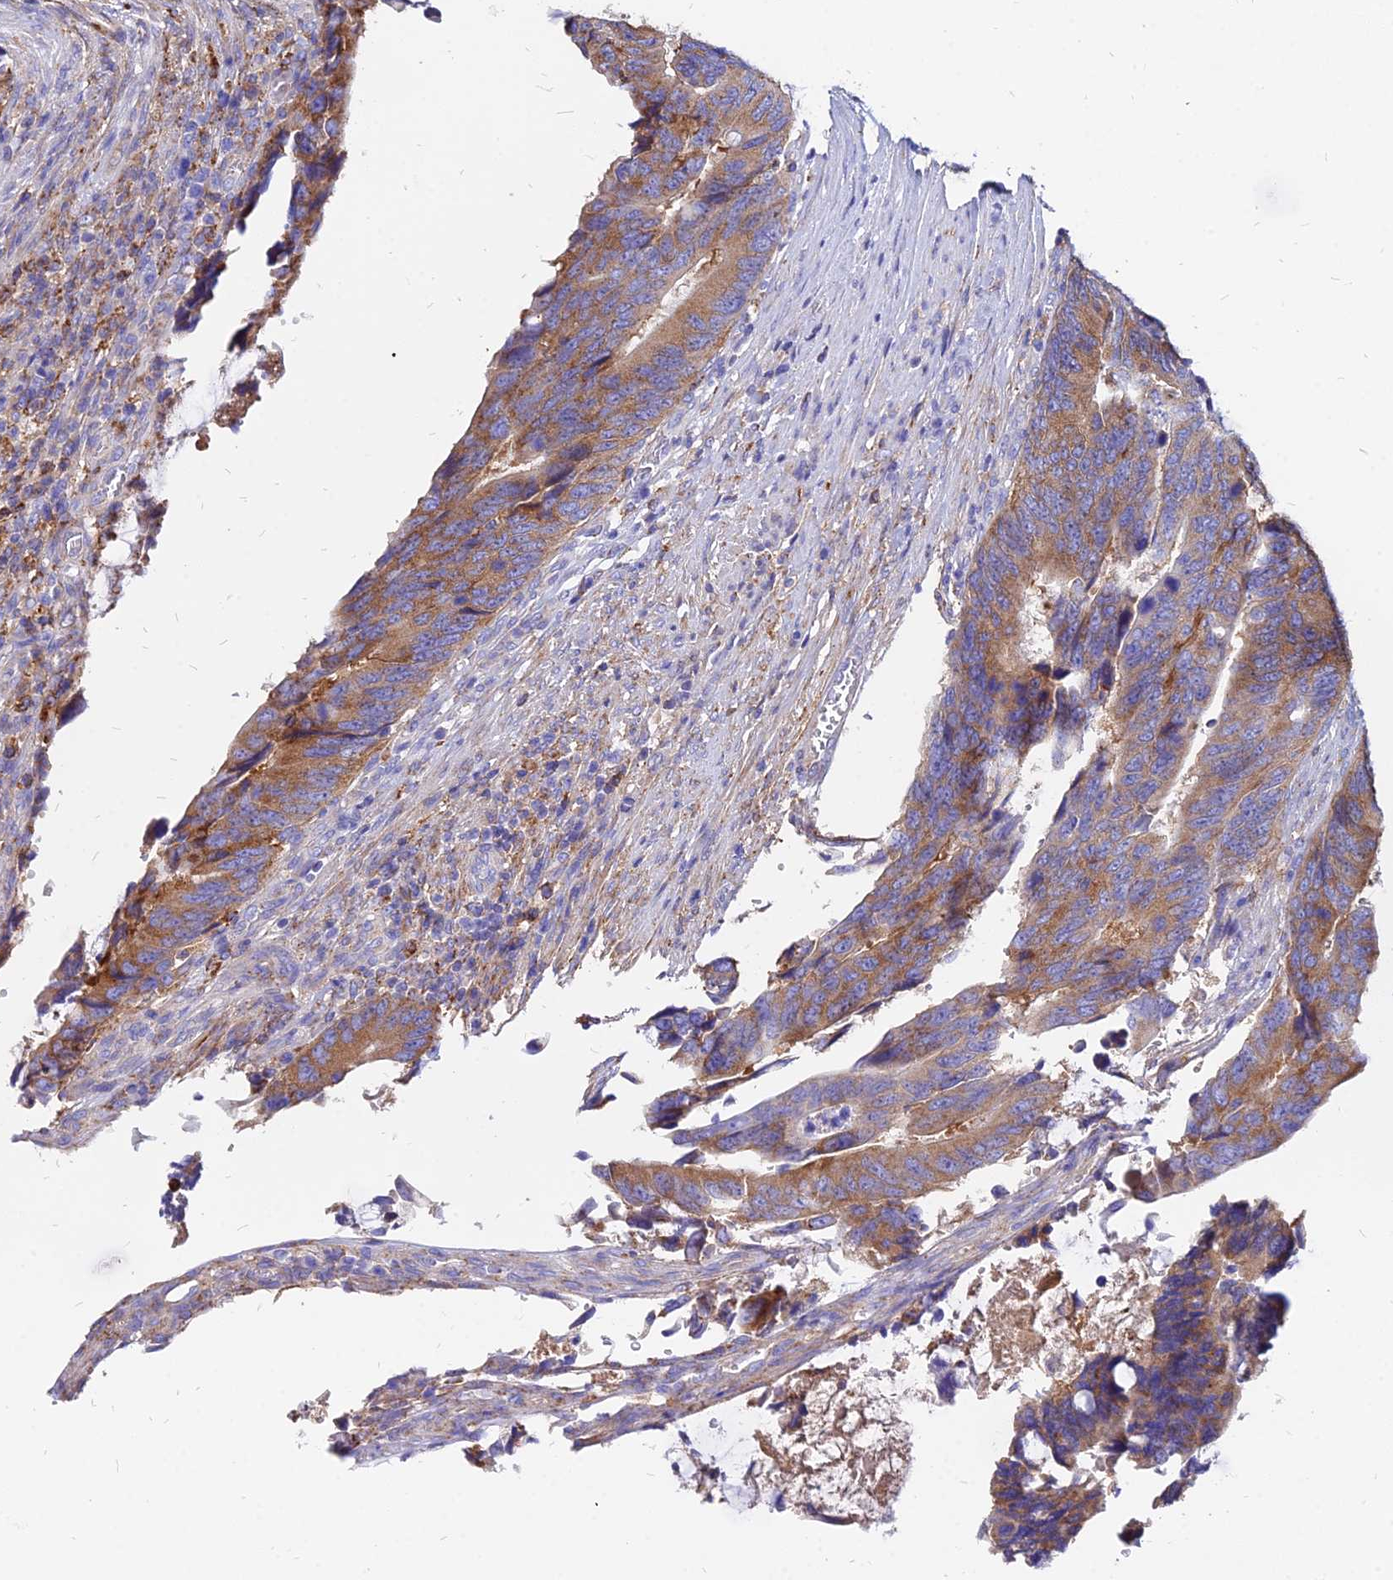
{"staining": {"intensity": "strong", "quantity": ">75%", "location": "cytoplasmic/membranous"}, "tissue": "colorectal cancer", "cell_type": "Tumor cells", "image_type": "cancer", "snomed": [{"axis": "morphology", "description": "Adenocarcinoma, NOS"}, {"axis": "topography", "description": "Colon"}], "caption": "Human colorectal cancer (adenocarcinoma) stained with a protein marker exhibits strong staining in tumor cells.", "gene": "AGTRAP", "patient": {"sex": "male", "age": 87}}